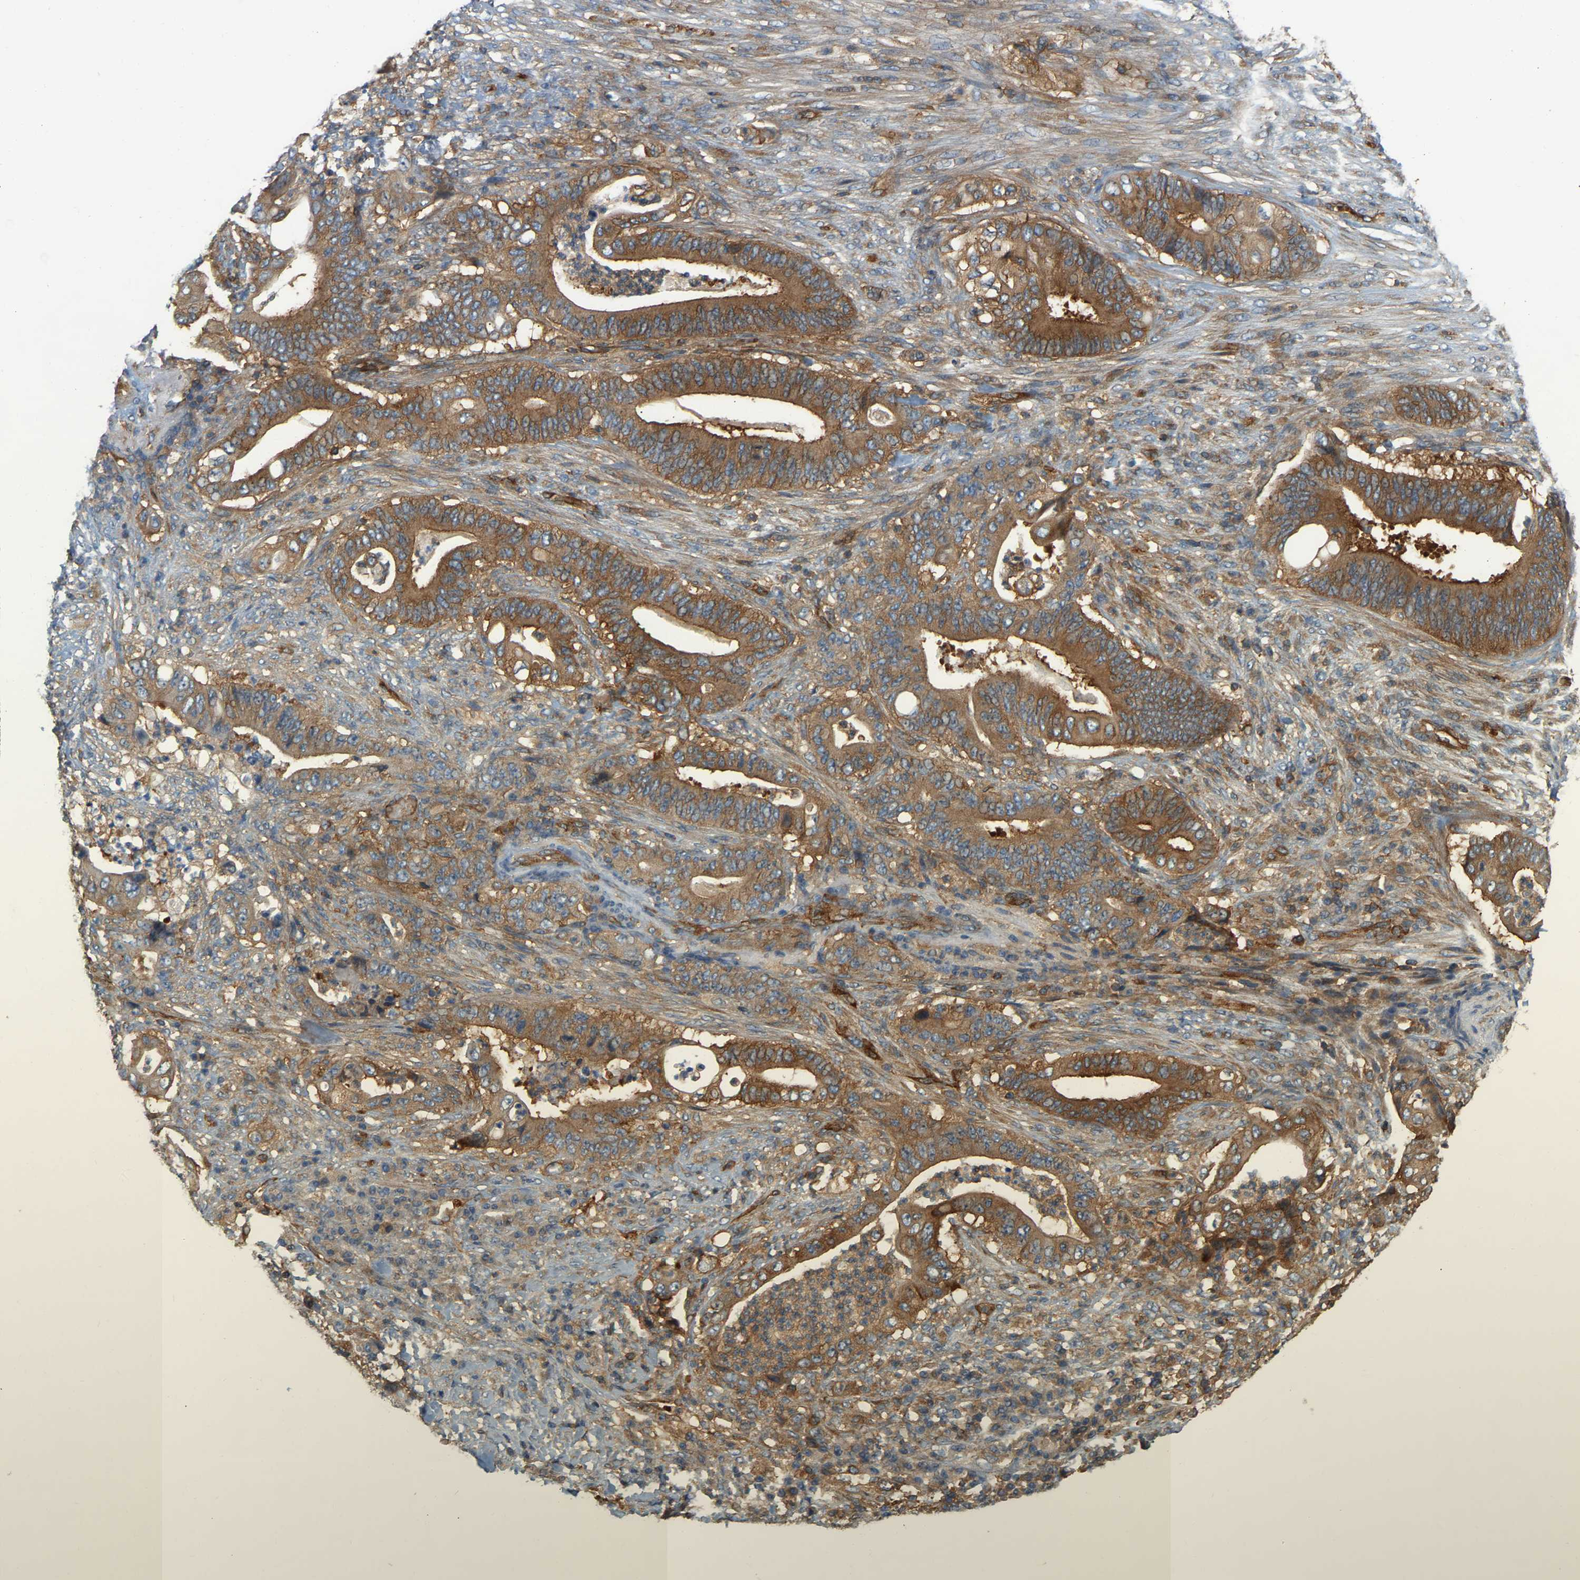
{"staining": {"intensity": "moderate", "quantity": ">75%", "location": "cytoplasmic/membranous"}, "tissue": "stomach cancer", "cell_type": "Tumor cells", "image_type": "cancer", "snomed": [{"axis": "morphology", "description": "Adenocarcinoma, NOS"}, {"axis": "topography", "description": "Stomach"}], "caption": "This is a micrograph of IHC staining of stomach cancer, which shows moderate positivity in the cytoplasmic/membranous of tumor cells.", "gene": "AKAP13", "patient": {"sex": "female", "age": 73}}